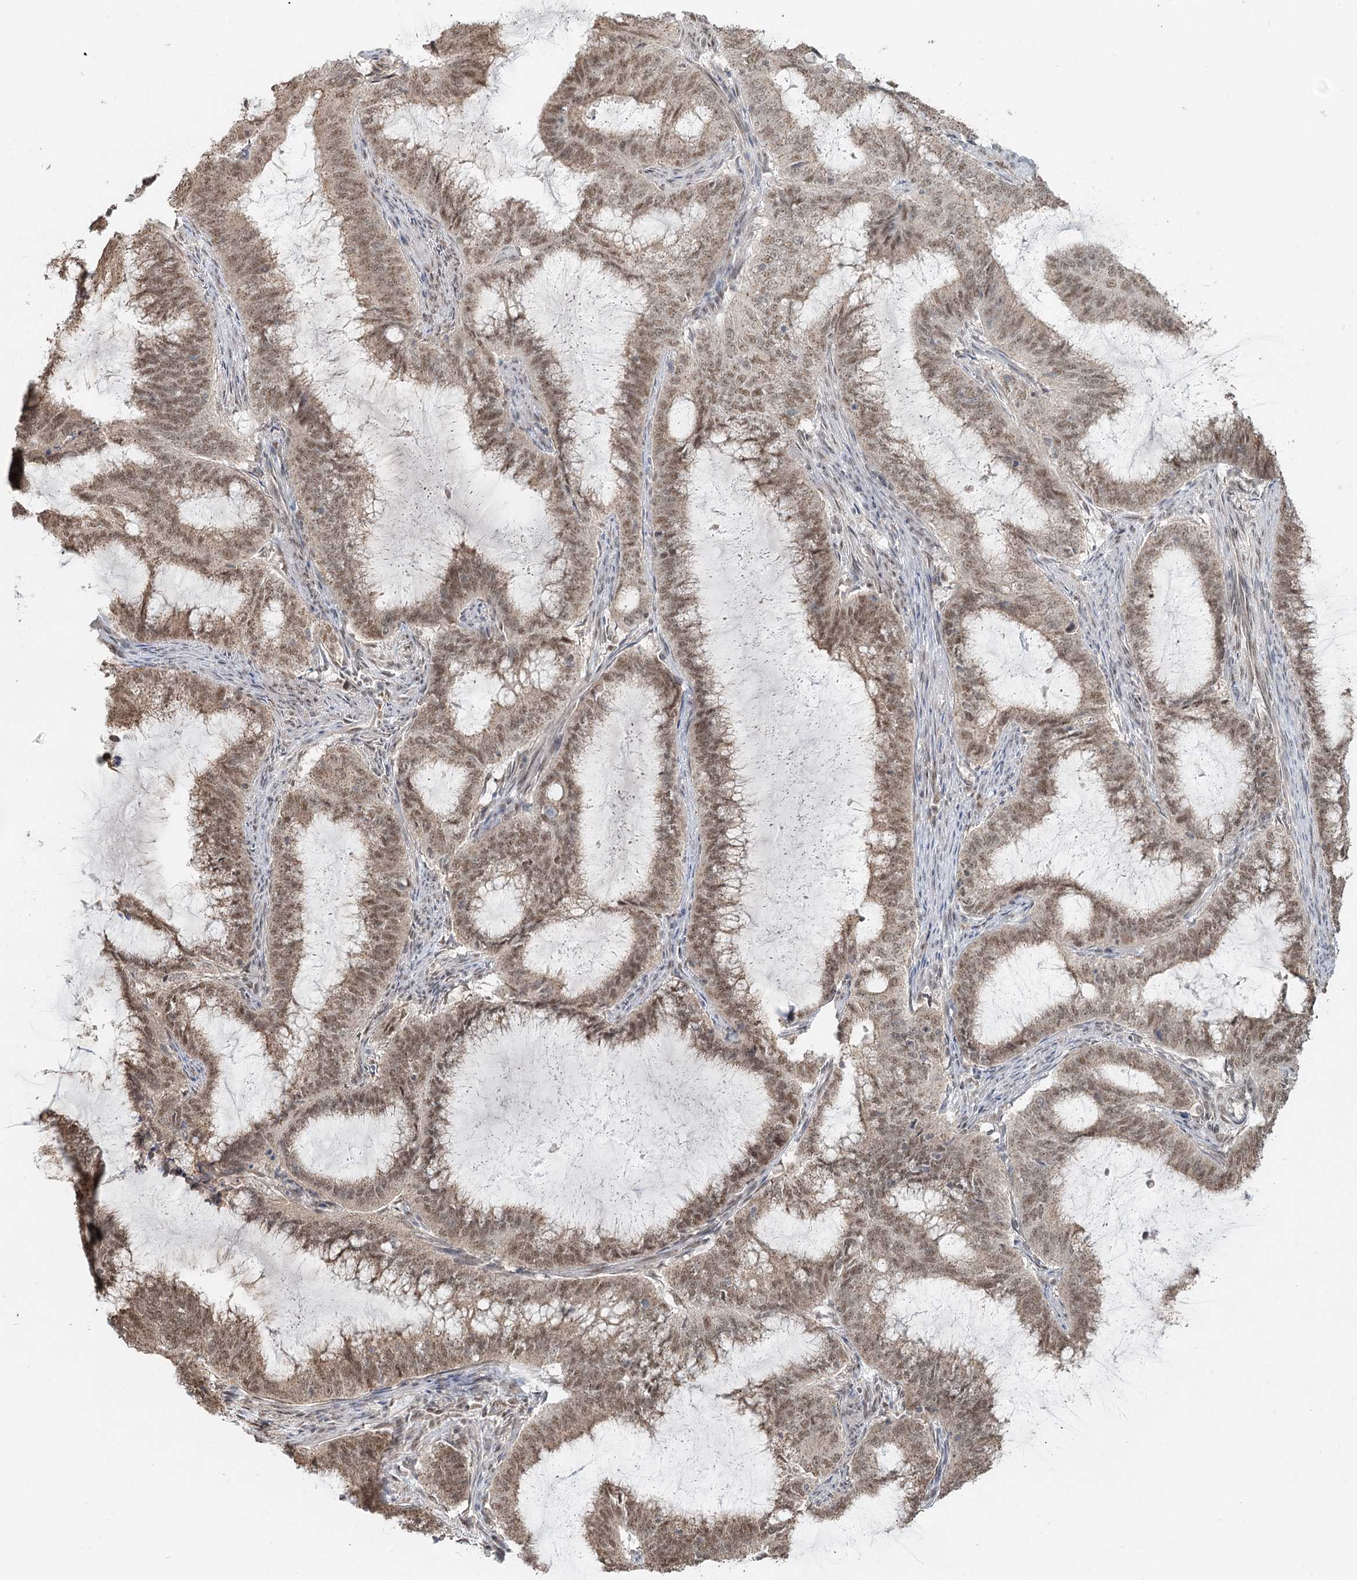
{"staining": {"intensity": "moderate", "quantity": ">75%", "location": "nuclear"}, "tissue": "endometrial cancer", "cell_type": "Tumor cells", "image_type": "cancer", "snomed": [{"axis": "morphology", "description": "Adenocarcinoma, NOS"}, {"axis": "topography", "description": "Endometrium"}], "caption": "Brown immunohistochemical staining in endometrial adenocarcinoma shows moderate nuclear positivity in about >75% of tumor cells.", "gene": "GPALPP1", "patient": {"sex": "female", "age": 51}}